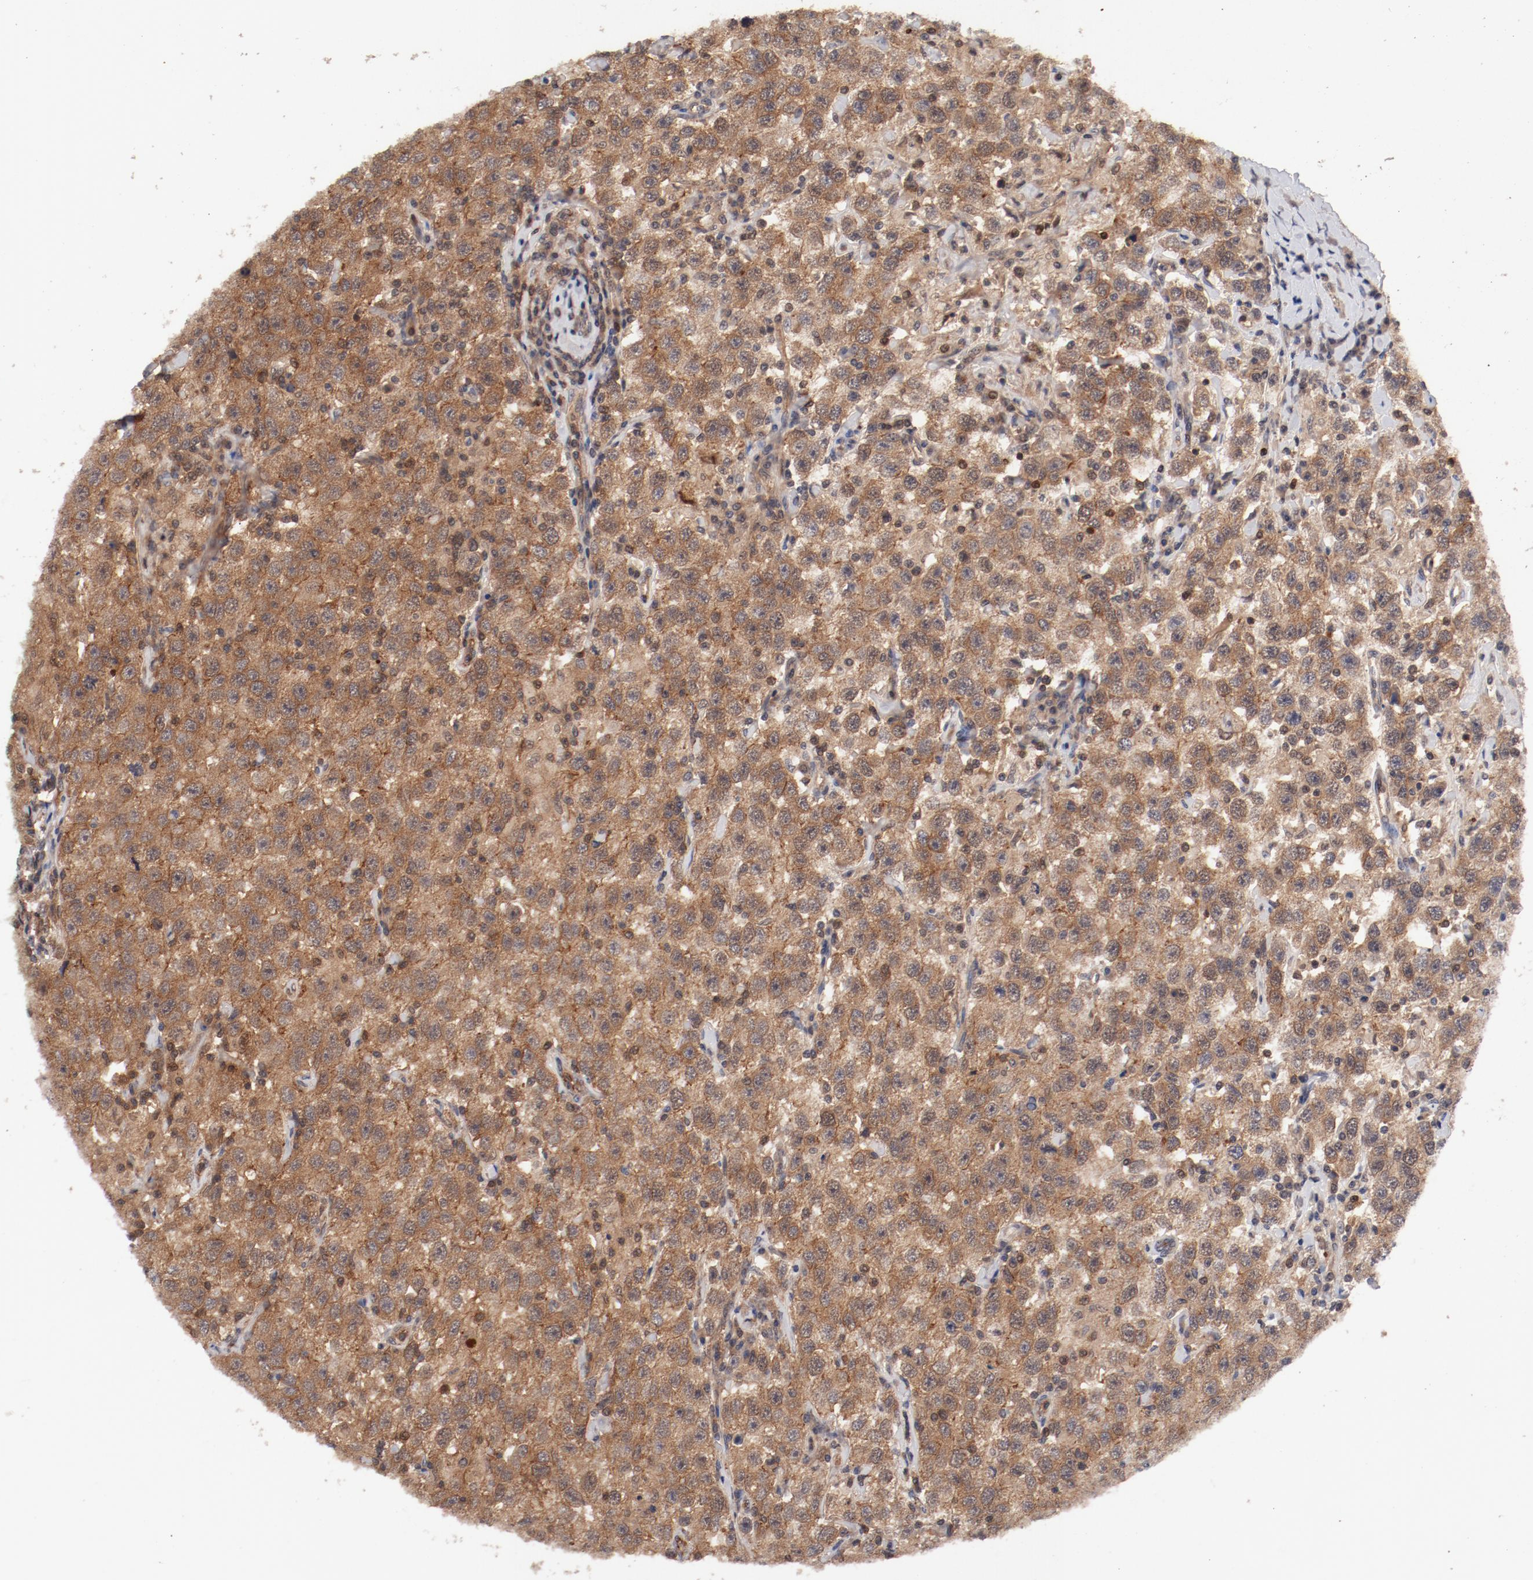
{"staining": {"intensity": "moderate", "quantity": ">75%", "location": "cytoplasmic/membranous"}, "tissue": "testis cancer", "cell_type": "Tumor cells", "image_type": "cancer", "snomed": [{"axis": "morphology", "description": "Seminoma, NOS"}, {"axis": "topography", "description": "Testis"}], "caption": "An immunohistochemistry image of tumor tissue is shown. Protein staining in brown labels moderate cytoplasmic/membranous positivity in seminoma (testis) within tumor cells.", "gene": "GUF1", "patient": {"sex": "male", "age": 41}}